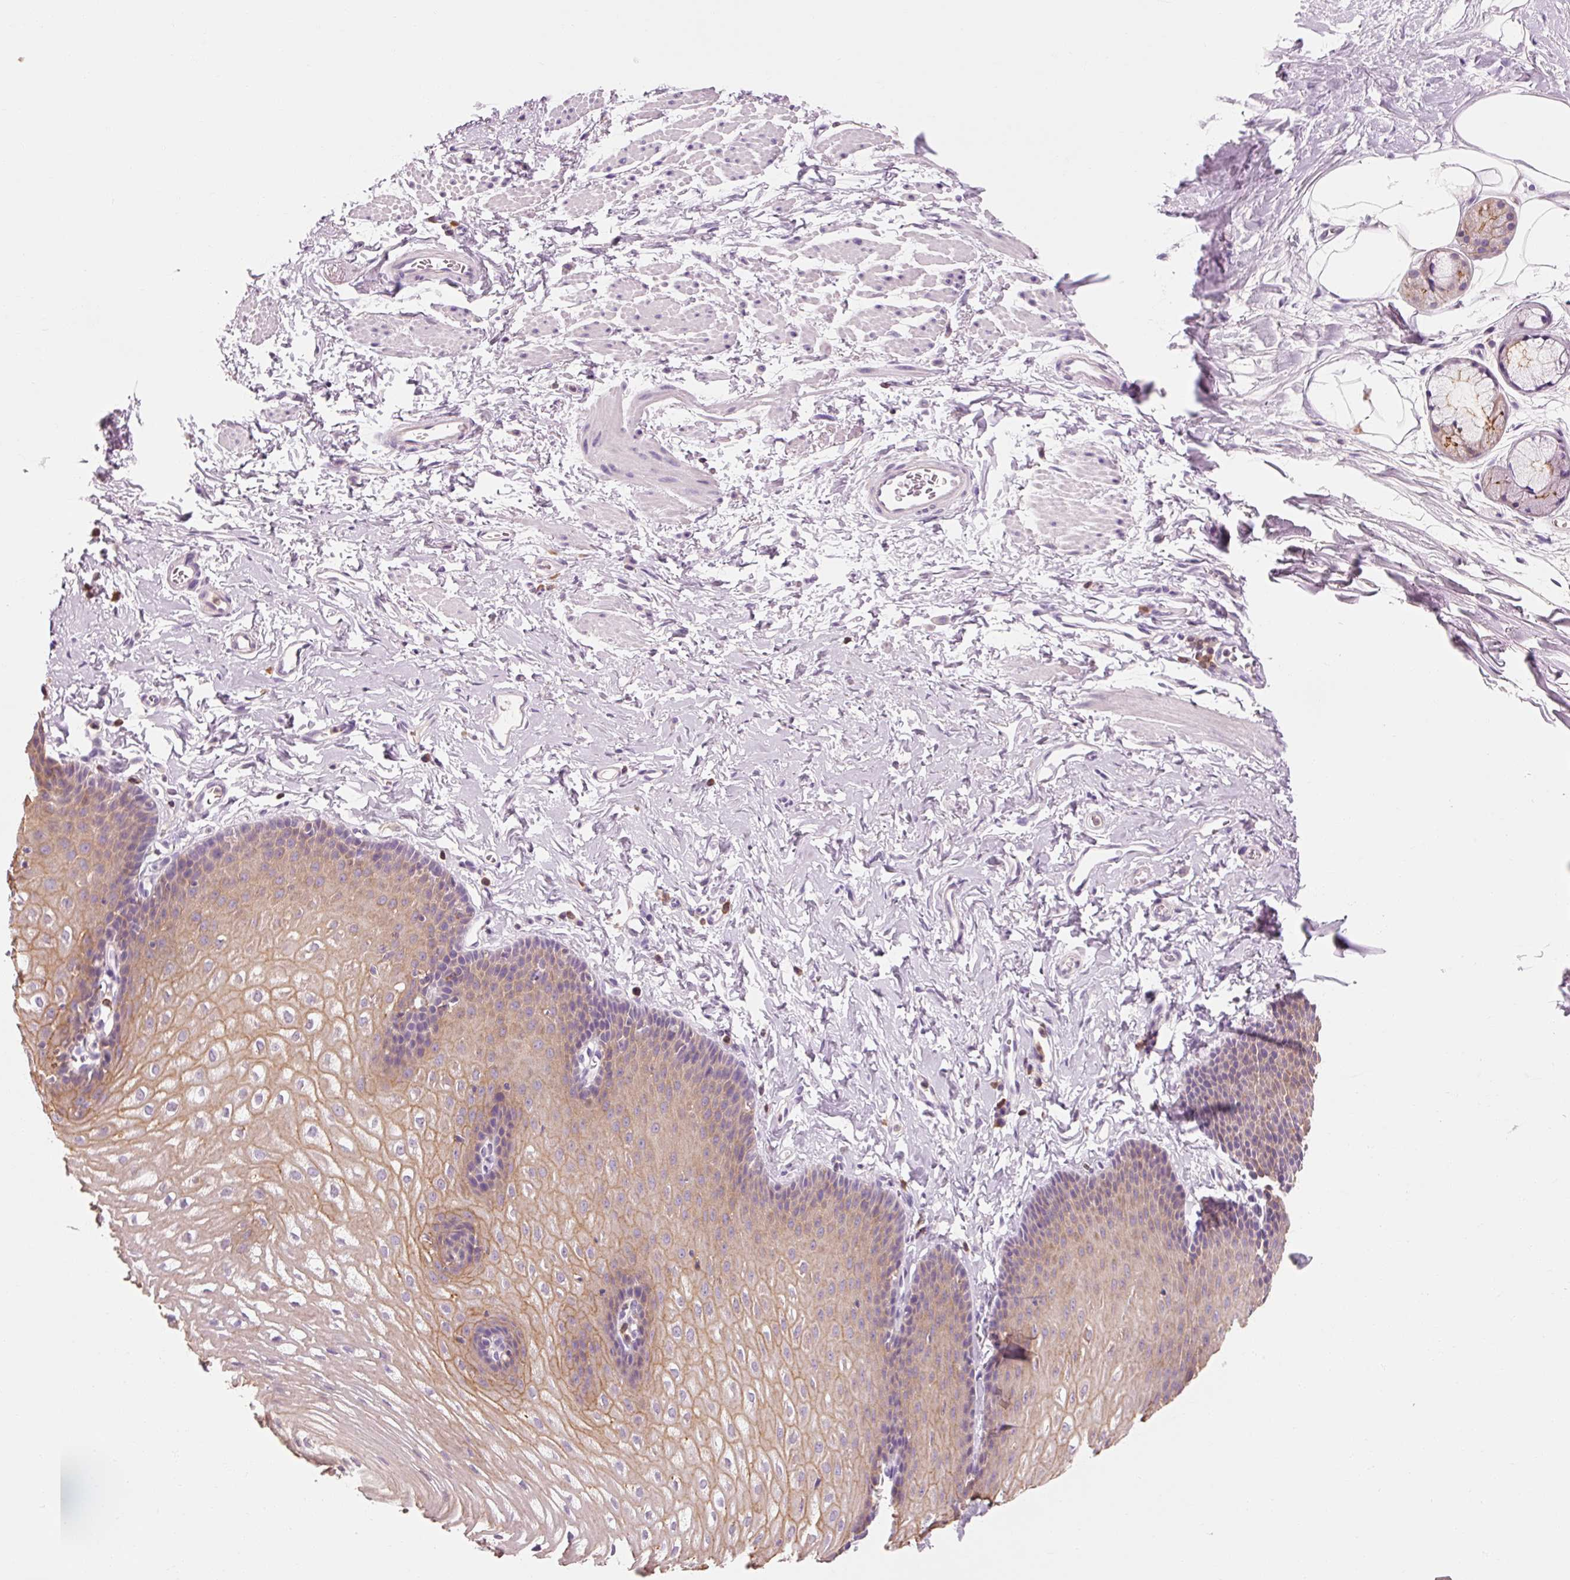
{"staining": {"intensity": "moderate", "quantity": ">75%", "location": "cytoplasmic/membranous"}, "tissue": "esophagus", "cell_type": "Squamous epithelial cells", "image_type": "normal", "snomed": [{"axis": "morphology", "description": "Normal tissue, NOS"}, {"axis": "topography", "description": "Esophagus"}], "caption": "Brown immunohistochemical staining in unremarkable human esophagus shows moderate cytoplasmic/membranous staining in approximately >75% of squamous epithelial cells.", "gene": "OR8K1", "patient": {"sex": "male", "age": 70}}